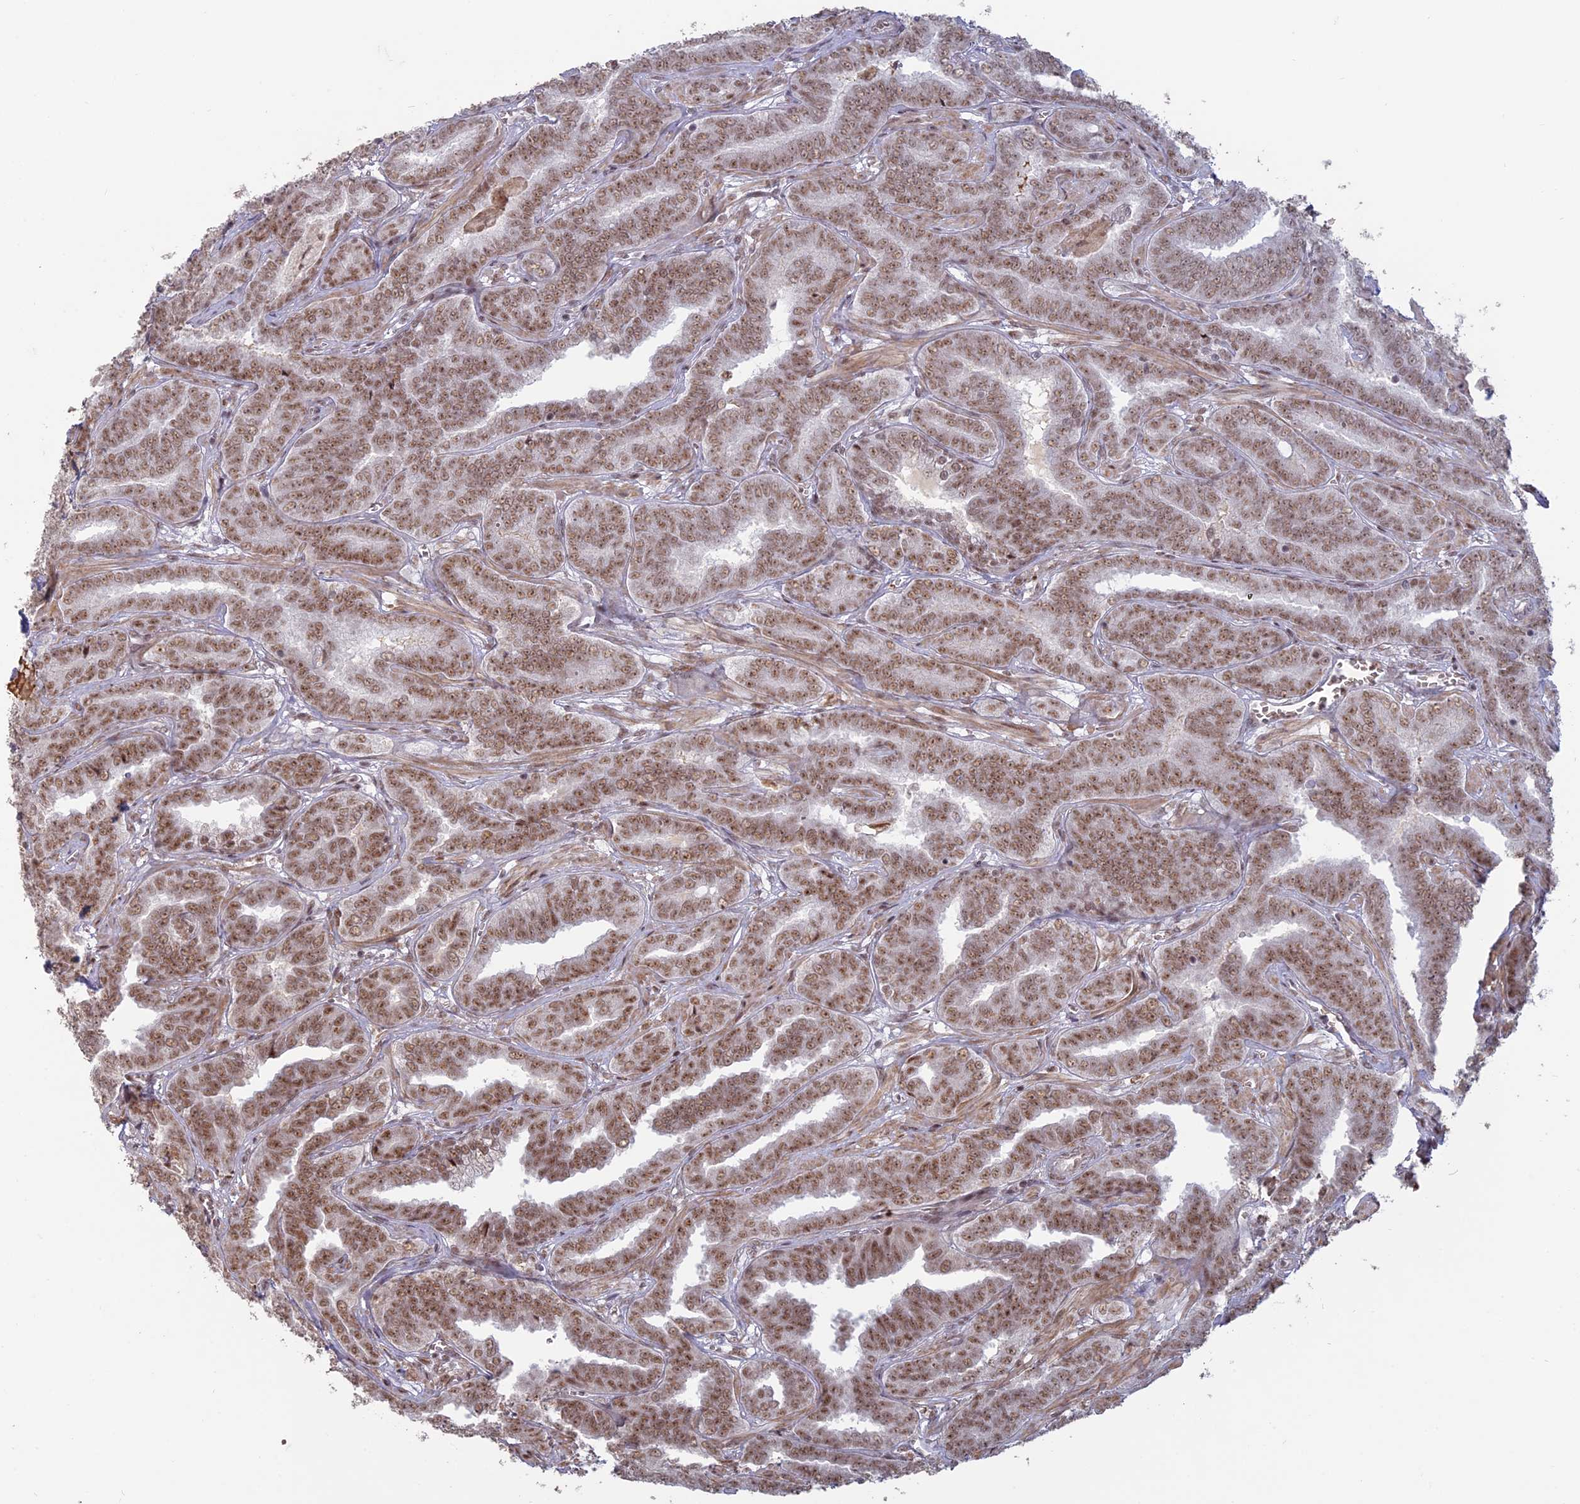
{"staining": {"intensity": "moderate", "quantity": ">75%", "location": "nuclear"}, "tissue": "prostate cancer", "cell_type": "Tumor cells", "image_type": "cancer", "snomed": [{"axis": "morphology", "description": "Adenocarcinoma, High grade"}, {"axis": "topography", "description": "Prostate"}], "caption": "Approximately >75% of tumor cells in prostate cancer demonstrate moderate nuclear protein staining as visualized by brown immunohistochemical staining.", "gene": "MFAP1", "patient": {"sex": "male", "age": 67}}